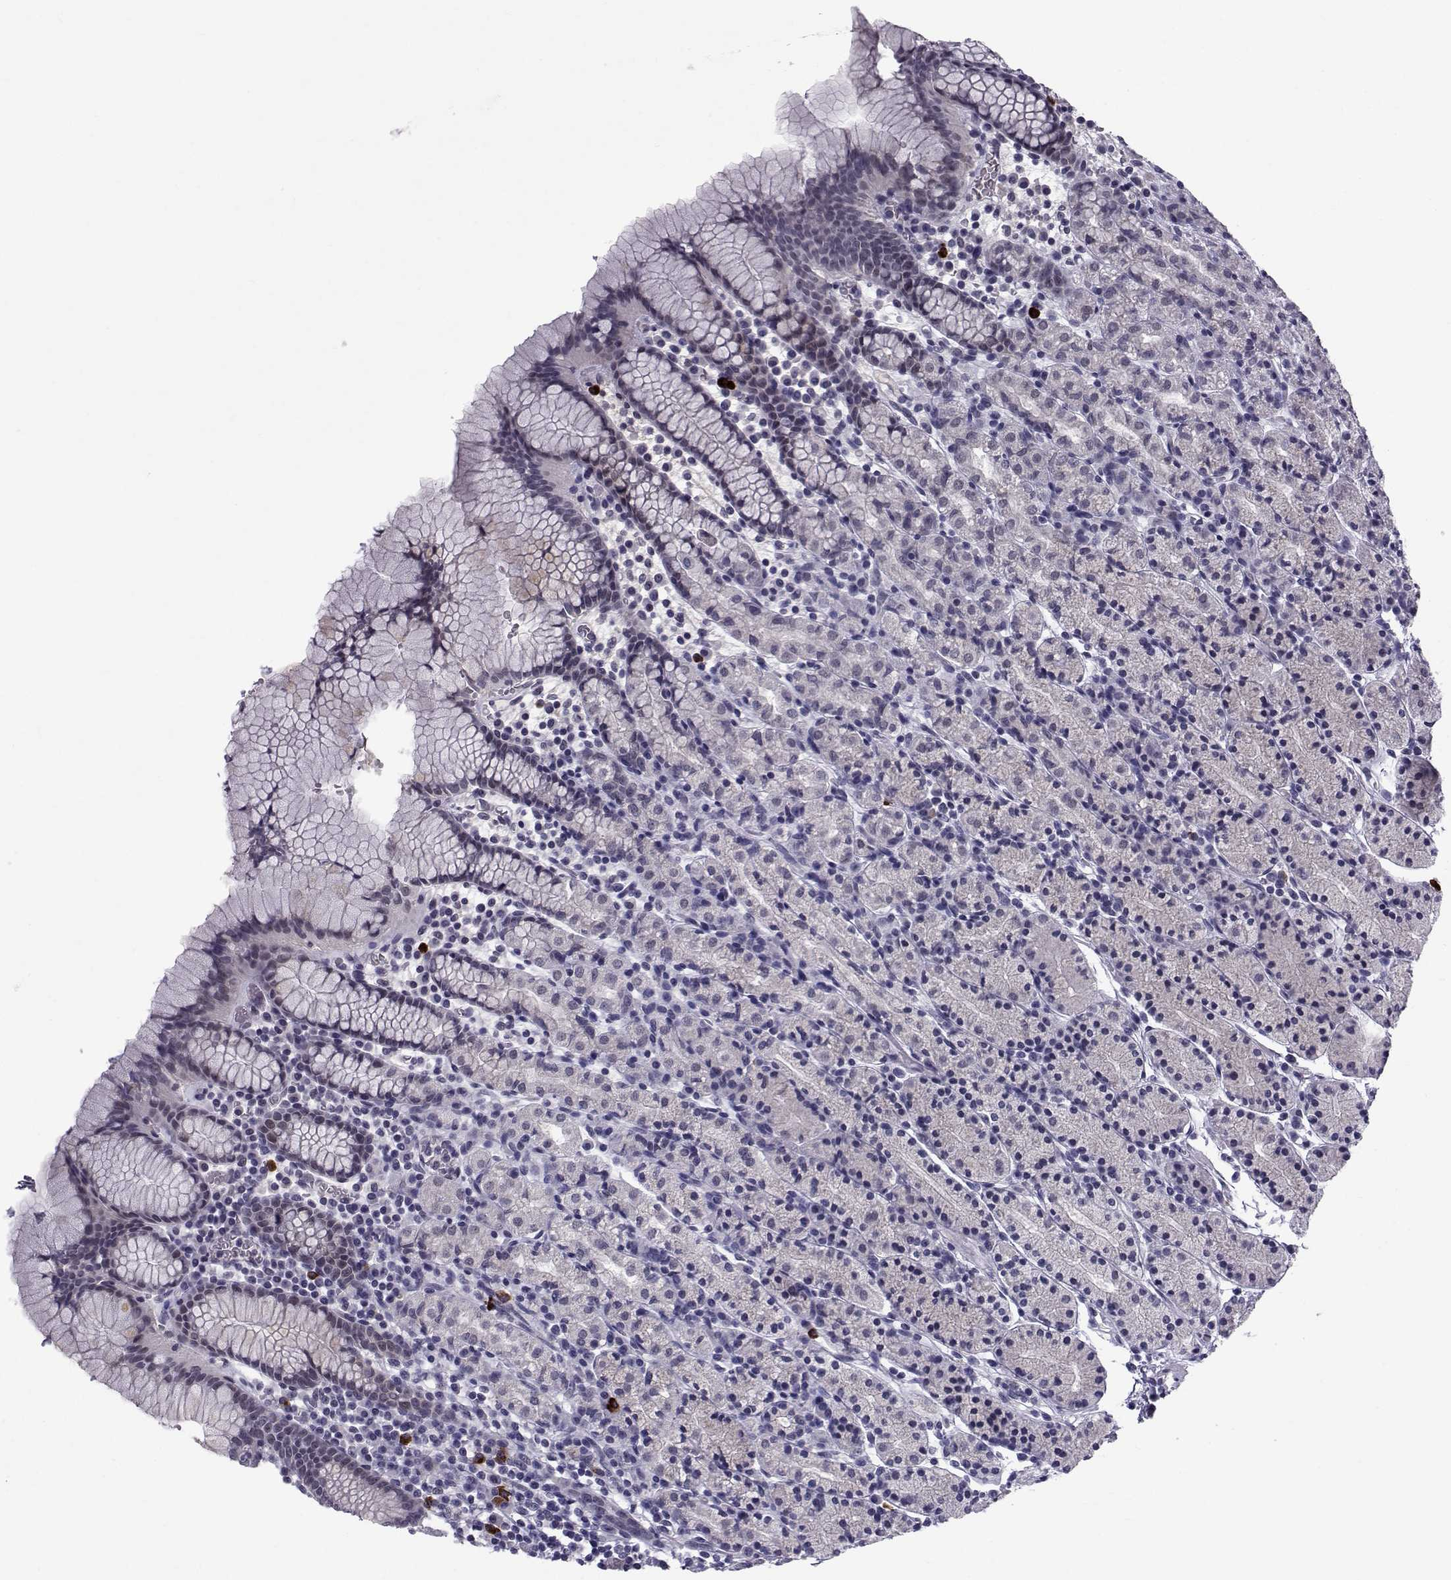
{"staining": {"intensity": "negative", "quantity": "none", "location": "none"}, "tissue": "stomach", "cell_type": "Glandular cells", "image_type": "normal", "snomed": [{"axis": "morphology", "description": "Normal tissue, NOS"}, {"axis": "topography", "description": "Stomach, upper"}, {"axis": "topography", "description": "Stomach"}], "caption": "The IHC histopathology image has no significant positivity in glandular cells of stomach.", "gene": "RBM24", "patient": {"sex": "male", "age": 62}}